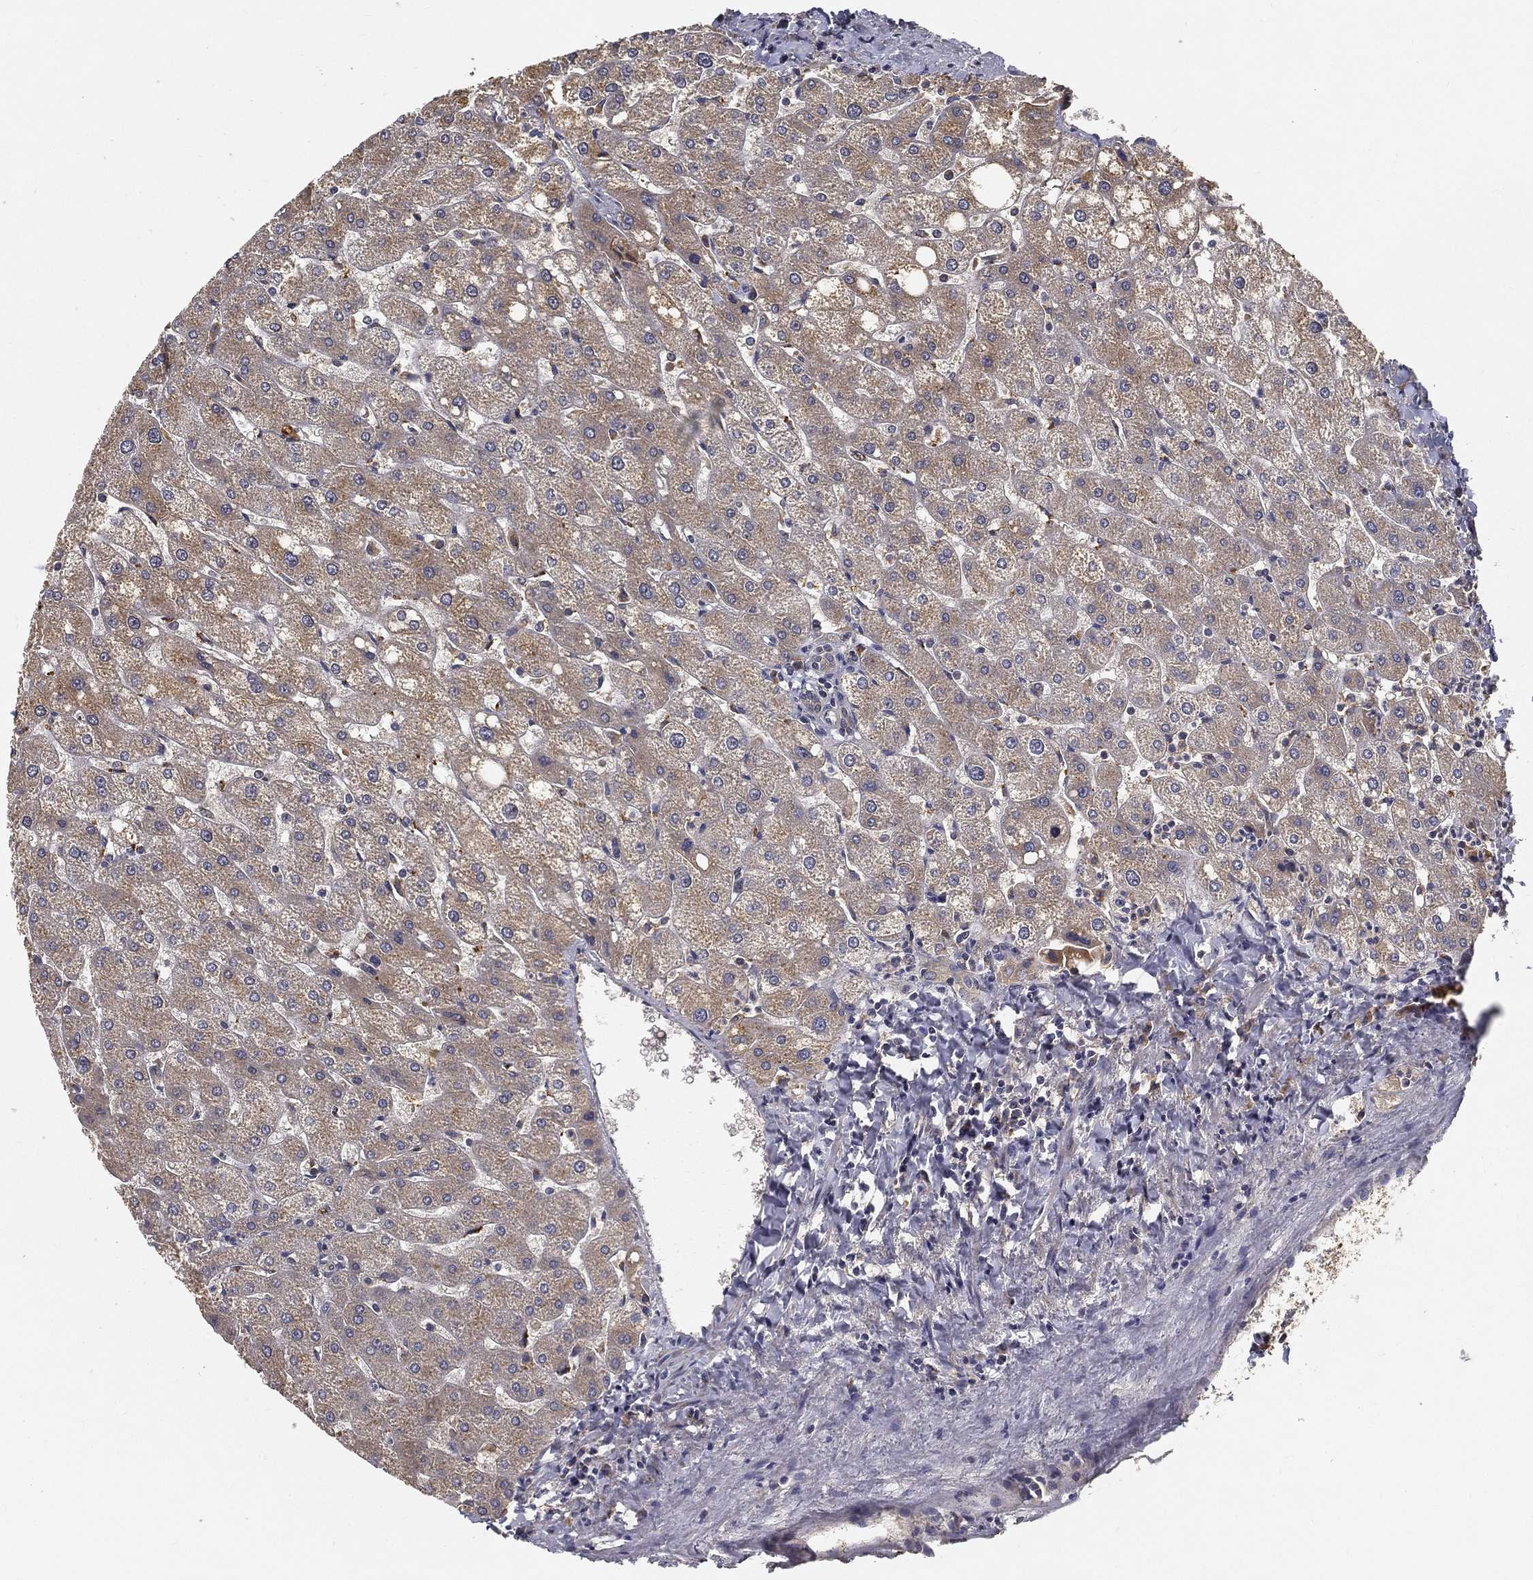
{"staining": {"intensity": "negative", "quantity": "none", "location": "none"}, "tissue": "liver", "cell_type": "Cholangiocytes", "image_type": "normal", "snomed": [{"axis": "morphology", "description": "Normal tissue, NOS"}, {"axis": "topography", "description": "Liver"}], "caption": "IHC photomicrograph of unremarkable liver: human liver stained with DAB reveals no significant protein expression in cholangiocytes. Brightfield microscopy of immunohistochemistry (IHC) stained with DAB (3,3'-diaminobenzidine) (brown) and hematoxylin (blue), captured at high magnification.", "gene": "MT", "patient": {"sex": "male", "age": 67}}